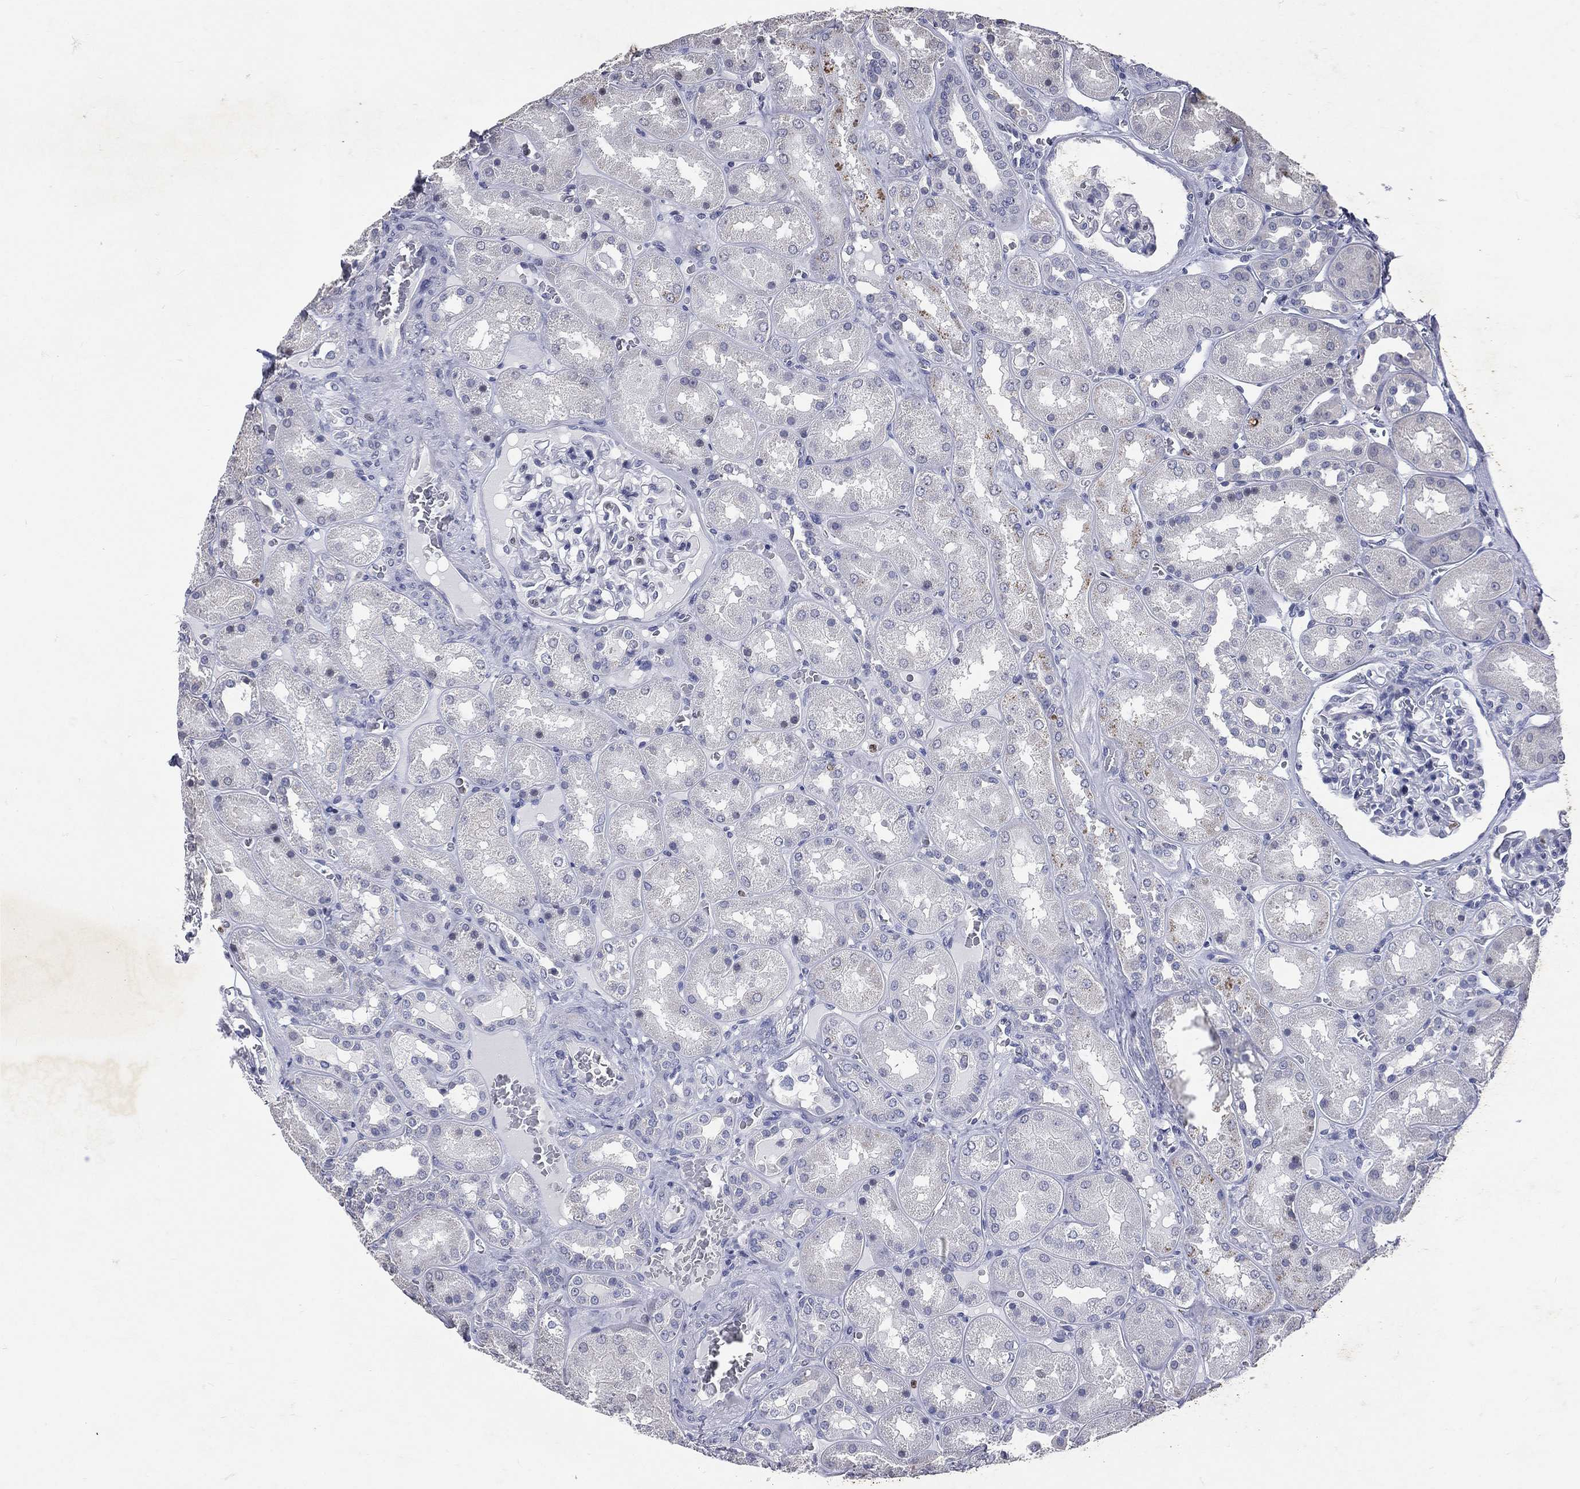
{"staining": {"intensity": "negative", "quantity": "none", "location": "none"}, "tissue": "kidney", "cell_type": "Cells in glomeruli", "image_type": "normal", "snomed": [{"axis": "morphology", "description": "Normal tissue, NOS"}, {"axis": "topography", "description": "Kidney"}], "caption": "Image shows no protein expression in cells in glomeruli of unremarkable kidney. (Stains: DAB immunohistochemistry with hematoxylin counter stain, Microscopy: brightfield microscopy at high magnification).", "gene": "SLC34A2", "patient": {"sex": "male", "age": 73}}